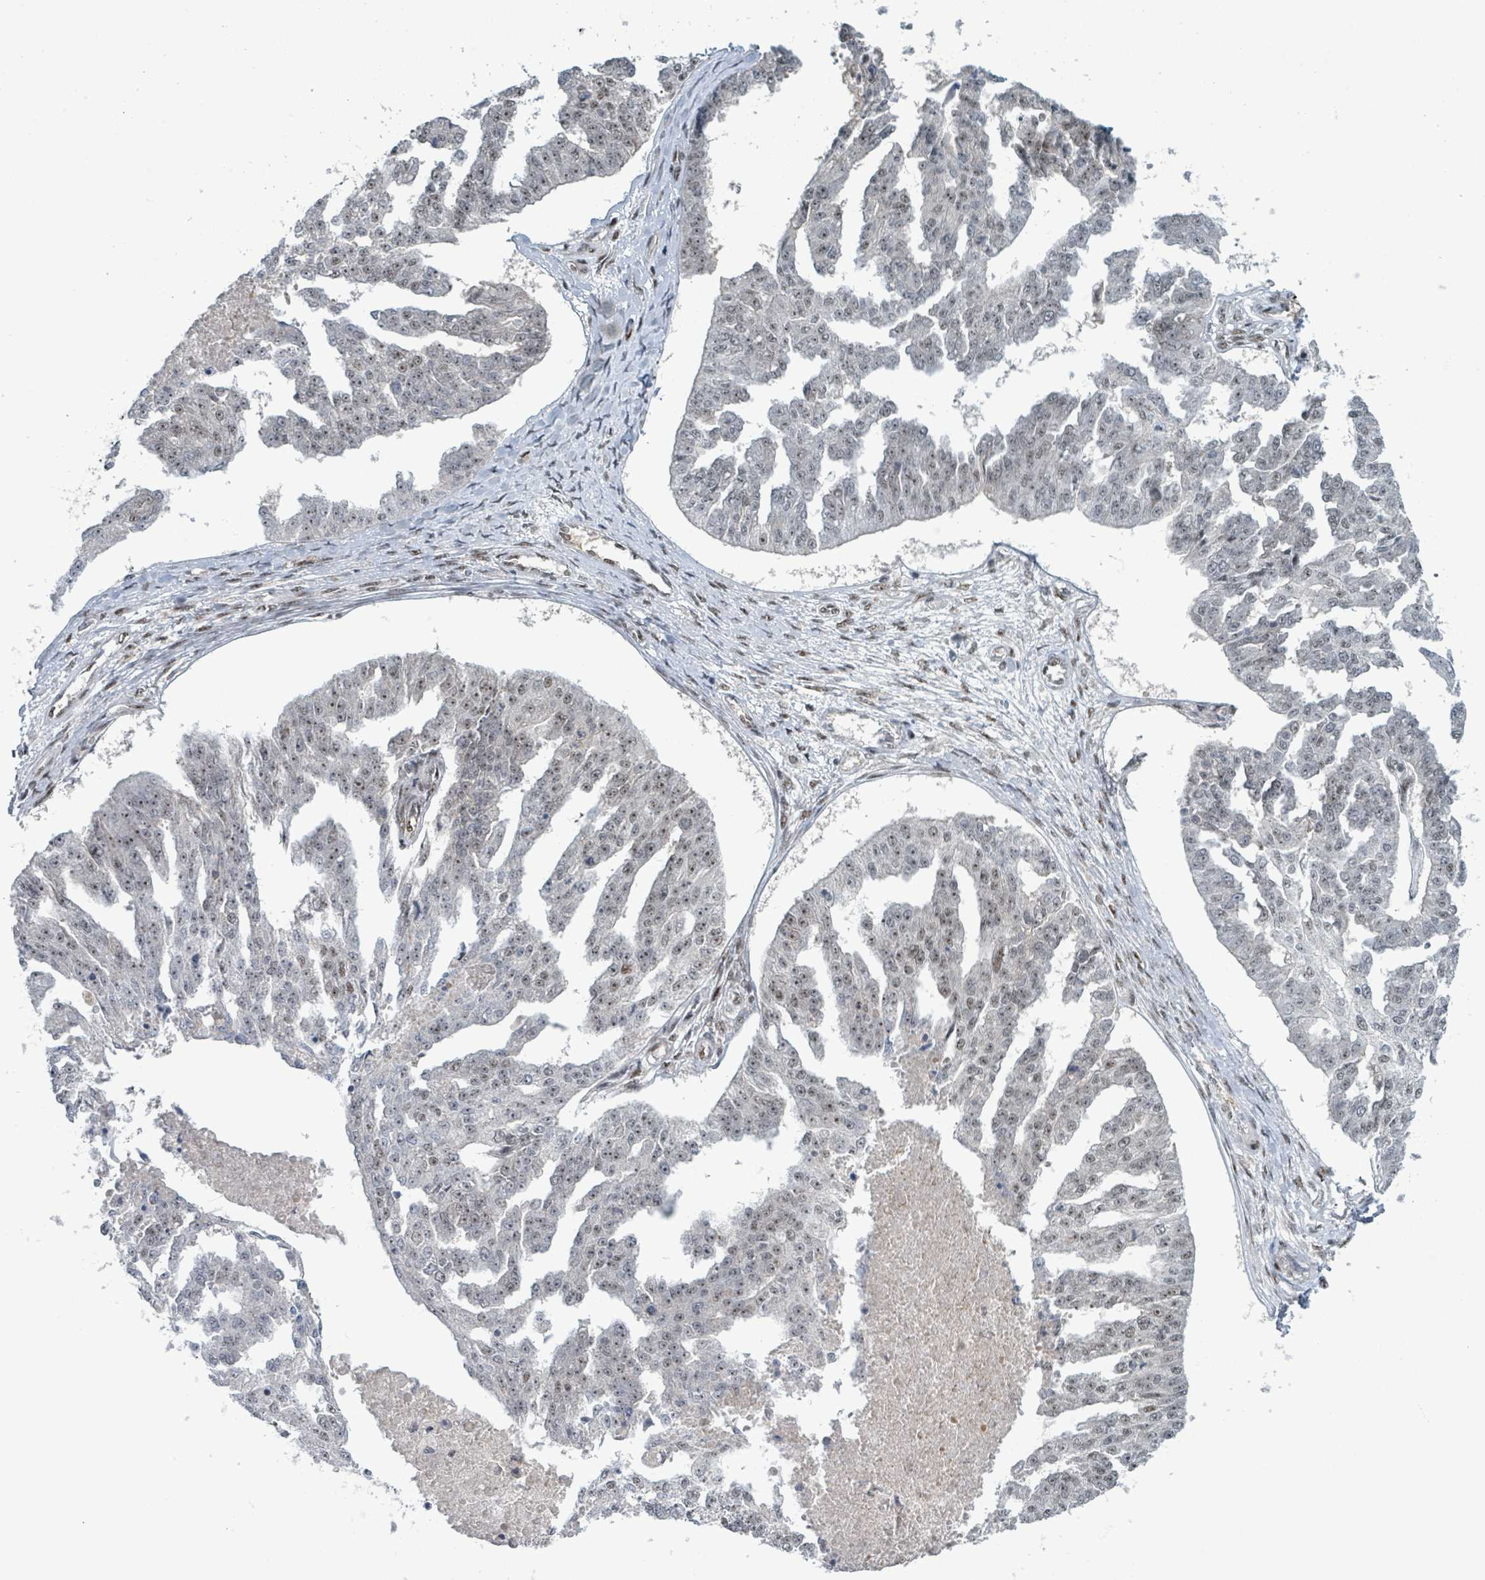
{"staining": {"intensity": "weak", "quantity": ">75%", "location": "nuclear"}, "tissue": "ovarian cancer", "cell_type": "Tumor cells", "image_type": "cancer", "snomed": [{"axis": "morphology", "description": "Cystadenocarcinoma, serous, NOS"}, {"axis": "topography", "description": "Ovary"}], "caption": "High-power microscopy captured an immunohistochemistry (IHC) image of serous cystadenocarcinoma (ovarian), revealing weak nuclear expression in approximately >75% of tumor cells. (DAB = brown stain, brightfield microscopy at high magnification).", "gene": "KLF3", "patient": {"sex": "female", "age": 58}}